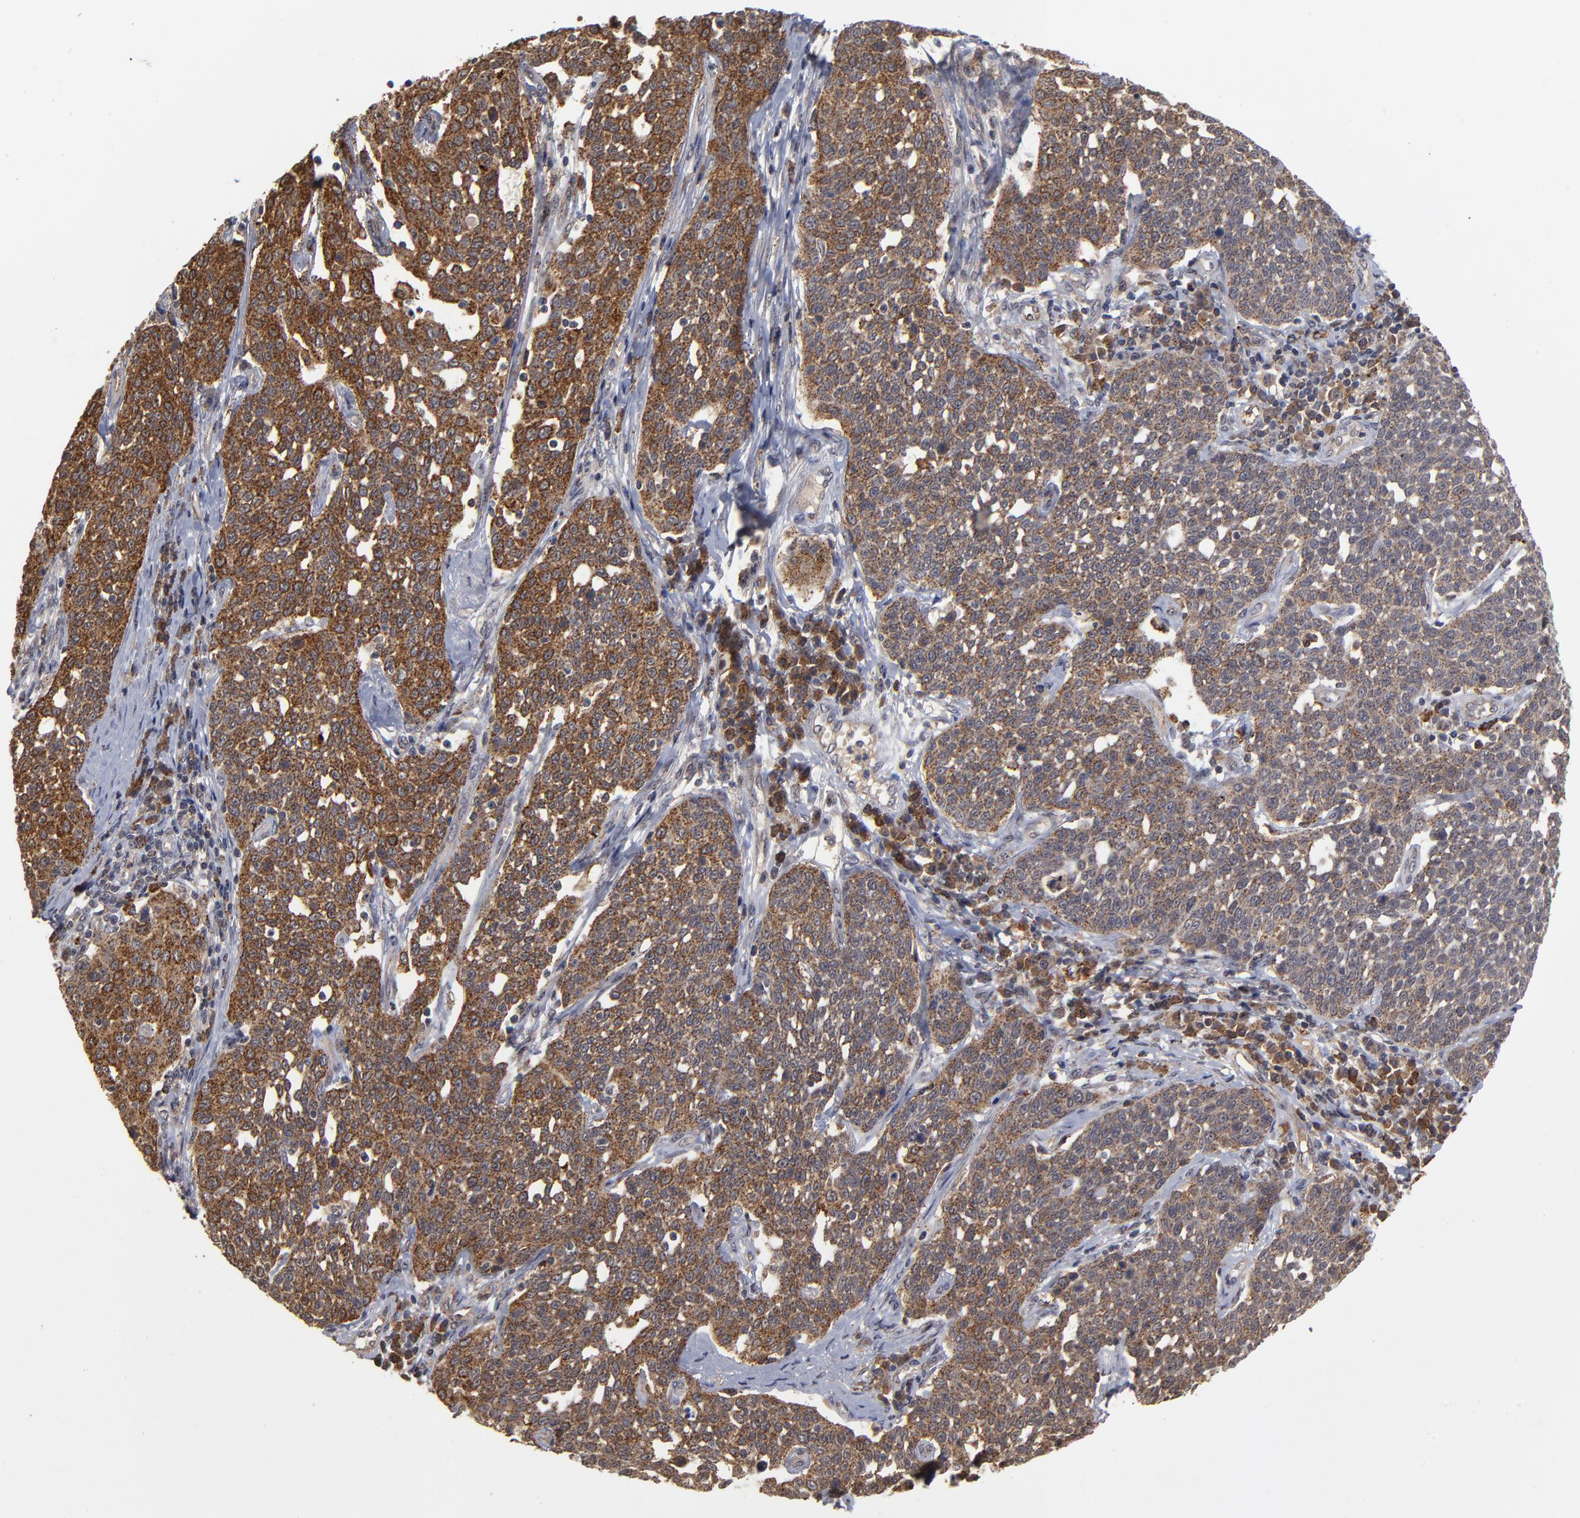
{"staining": {"intensity": "strong", "quantity": ">75%", "location": "cytoplasmic/membranous"}, "tissue": "cervical cancer", "cell_type": "Tumor cells", "image_type": "cancer", "snomed": [{"axis": "morphology", "description": "Squamous cell carcinoma, NOS"}, {"axis": "topography", "description": "Cervix"}], "caption": "Protein expression analysis of cervical squamous cell carcinoma exhibits strong cytoplasmic/membranous staining in approximately >75% of tumor cells.", "gene": "ASB8", "patient": {"sex": "female", "age": 34}}